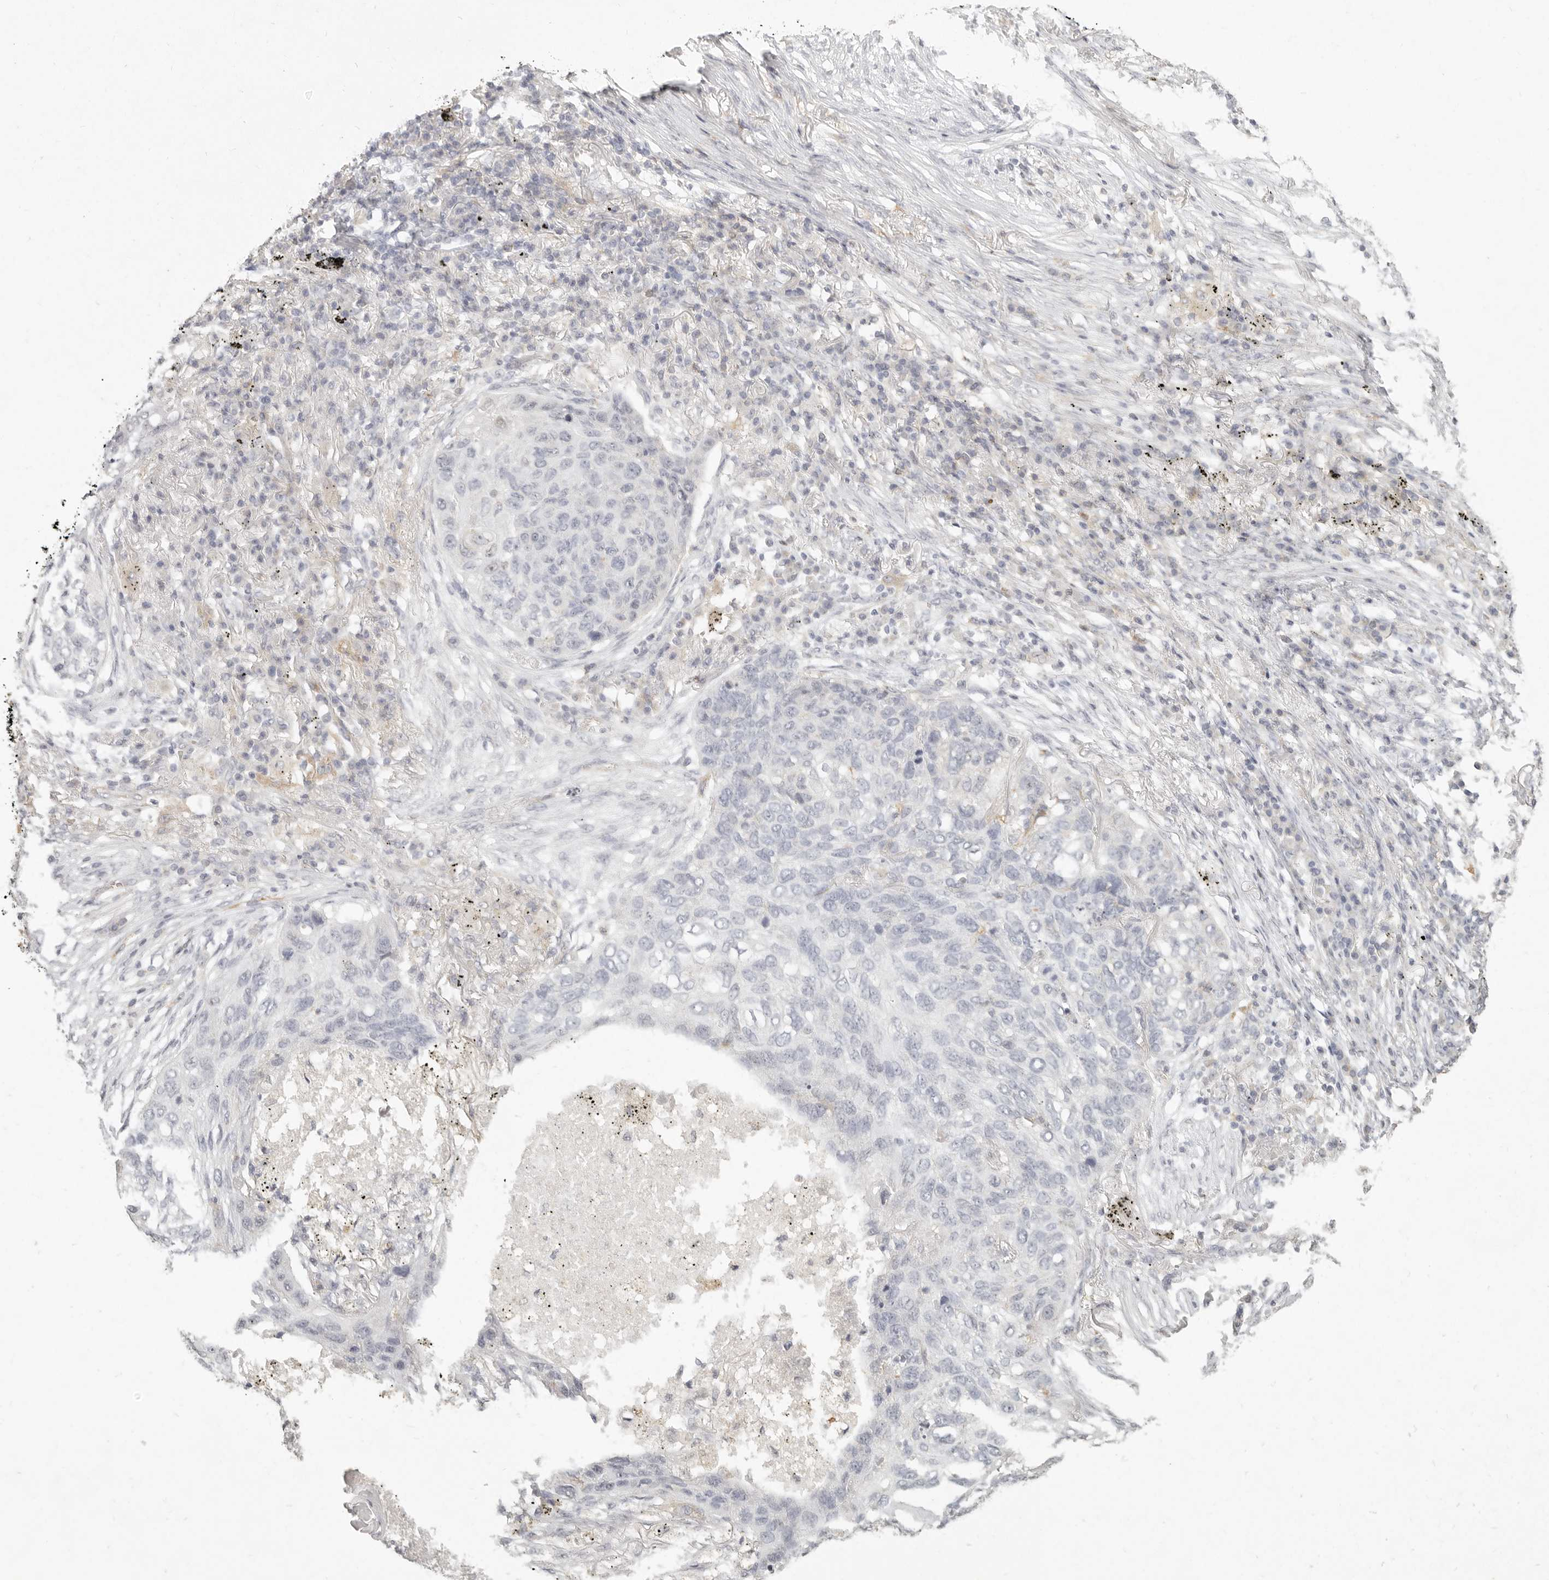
{"staining": {"intensity": "negative", "quantity": "none", "location": "none"}, "tissue": "lung cancer", "cell_type": "Tumor cells", "image_type": "cancer", "snomed": [{"axis": "morphology", "description": "Squamous cell carcinoma, NOS"}, {"axis": "topography", "description": "Lung"}], "caption": "High magnification brightfield microscopy of lung squamous cell carcinoma stained with DAB (brown) and counterstained with hematoxylin (blue): tumor cells show no significant expression. The staining was performed using DAB to visualize the protein expression in brown, while the nuclei were stained in blue with hematoxylin (Magnification: 20x).", "gene": "NIBAN1", "patient": {"sex": "female", "age": 63}}